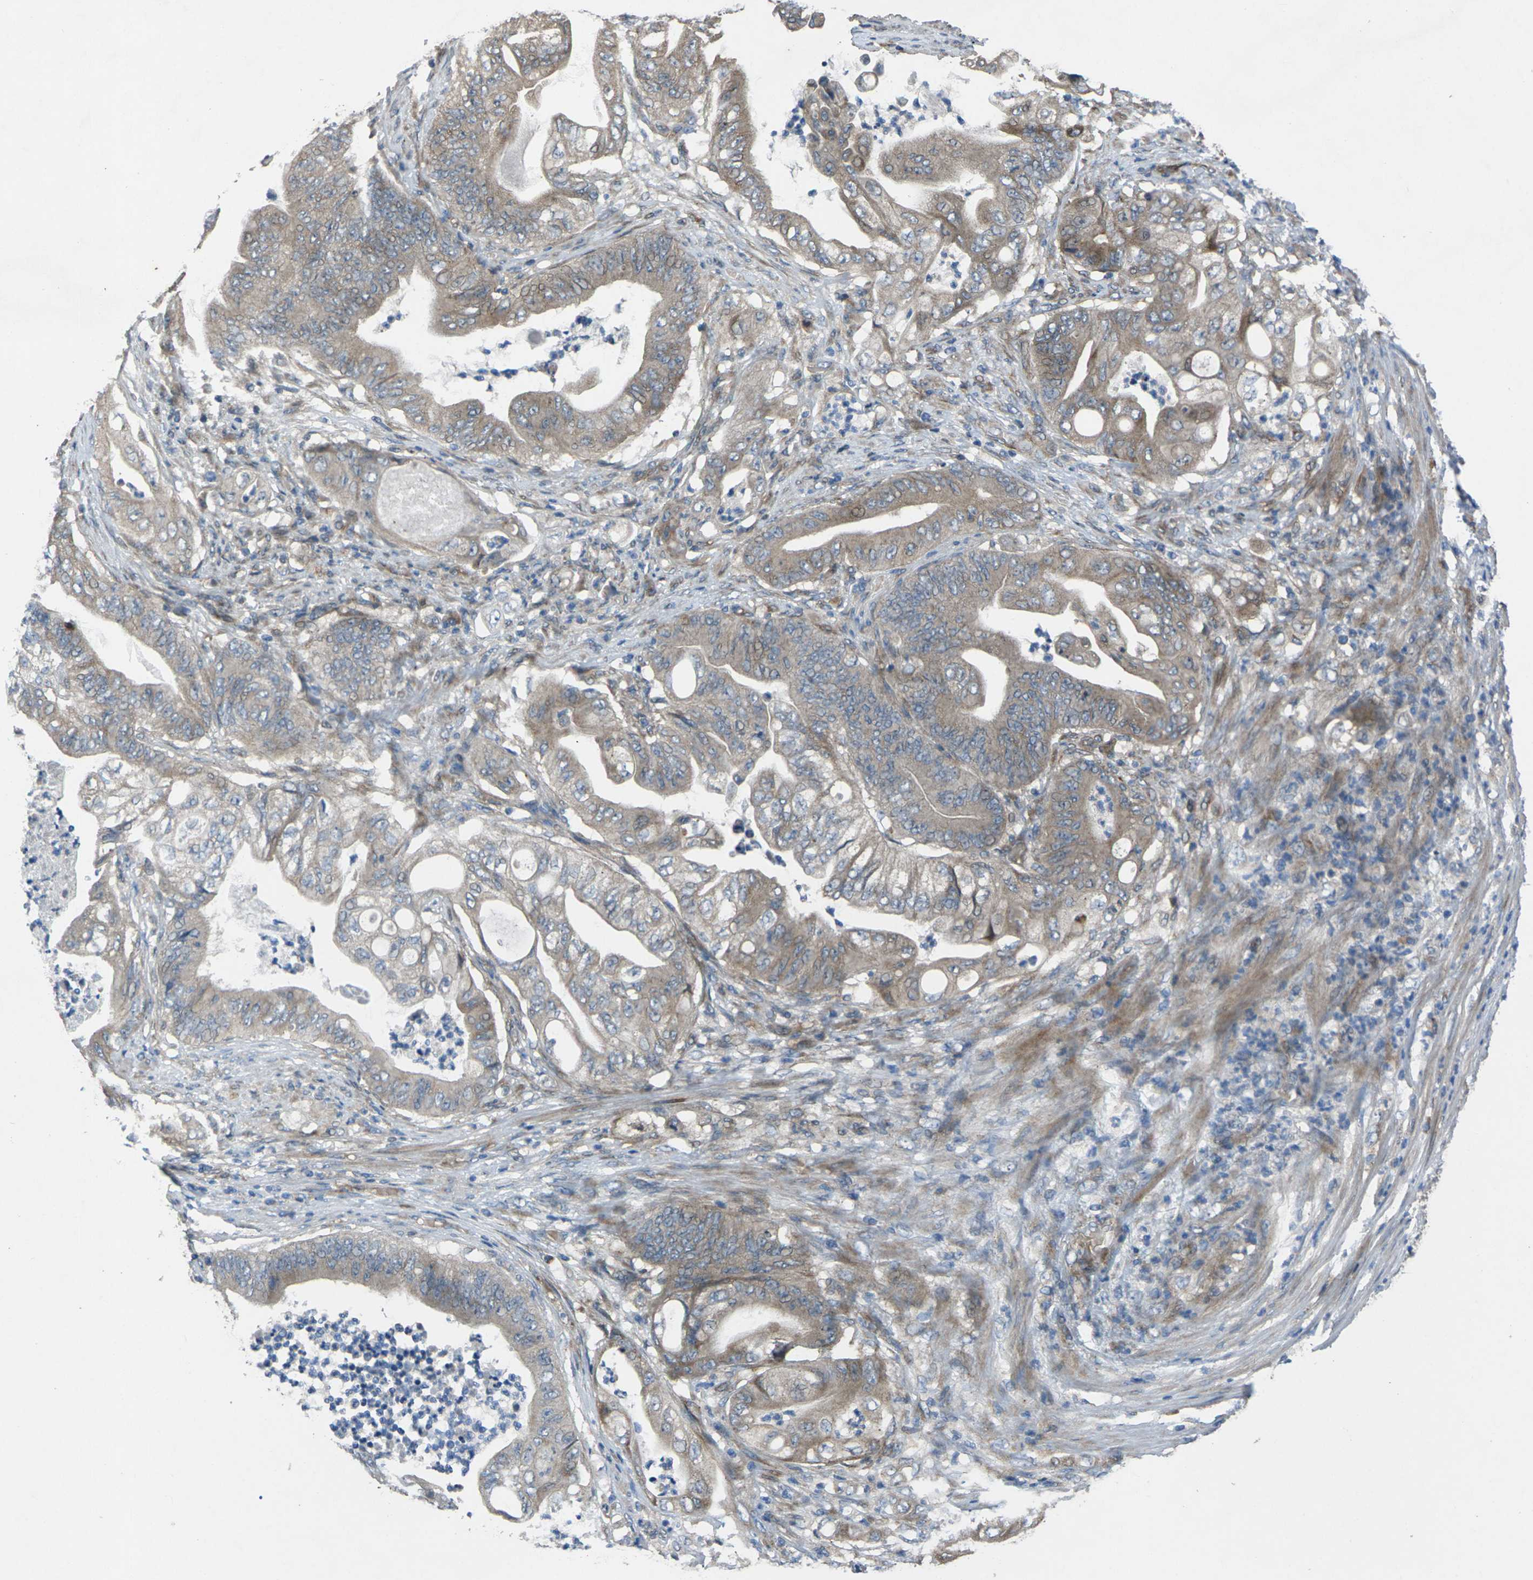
{"staining": {"intensity": "moderate", "quantity": ">75%", "location": "cytoplasmic/membranous"}, "tissue": "stomach cancer", "cell_type": "Tumor cells", "image_type": "cancer", "snomed": [{"axis": "morphology", "description": "Adenocarcinoma, NOS"}, {"axis": "topography", "description": "Stomach"}], "caption": "Brown immunohistochemical staining in stomach cancer shows moderate cytoplasmic/membranous positivity in approximately >75% of tumor cells.", "gene": "EDNRA", "patient": {"sex": "female", "age": 73}}